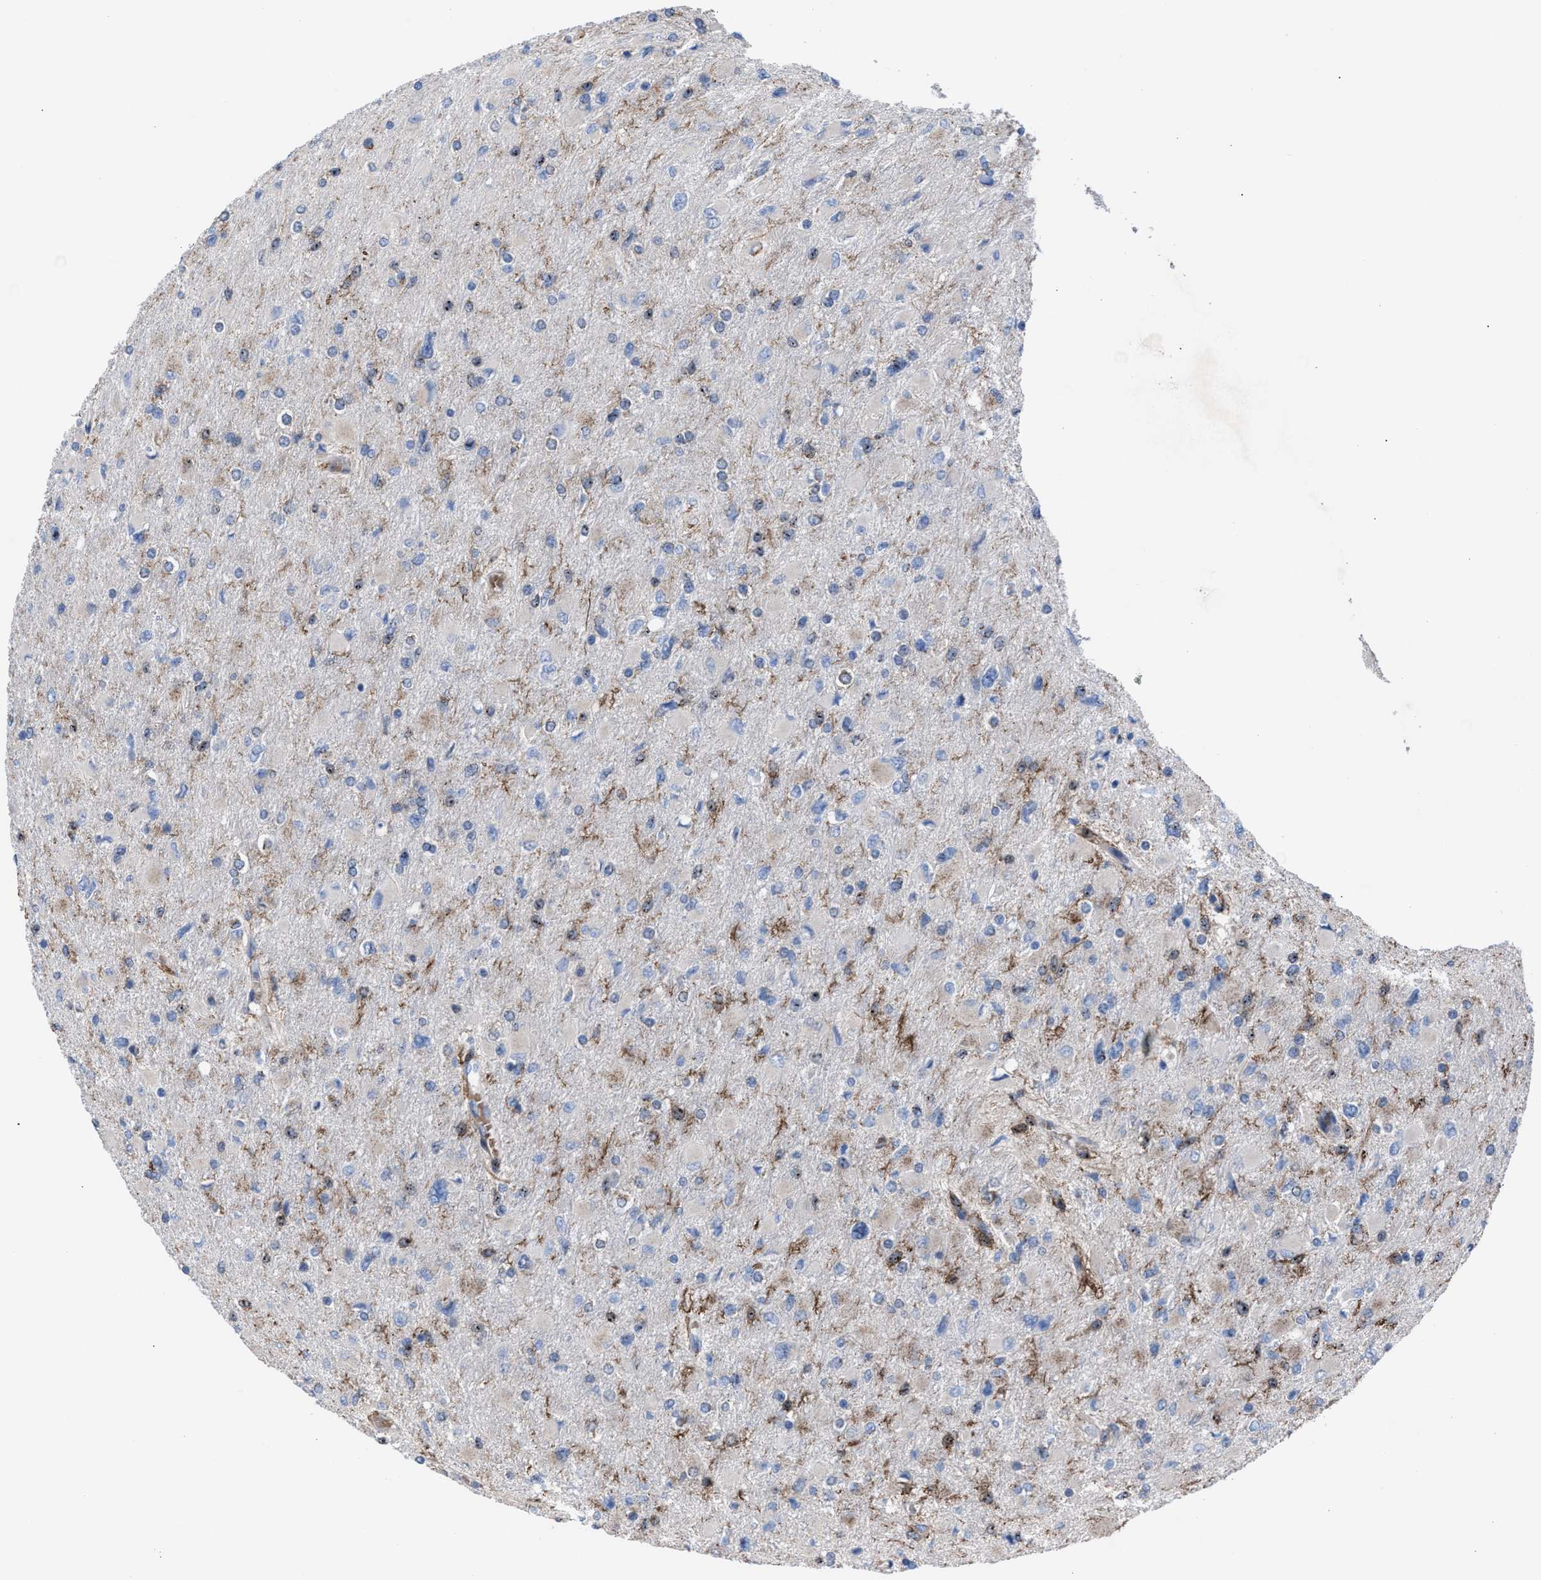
{"staining": {"intensity": "moderate", "quantity": "<25%", "location": "cytoplasmic/membranous"}, "tissue": "glioma", "cell_type": "Tumor cells", "image_type": "cancer", "snomed": [{"axis": "morphology", "description": "Glioma, malignant, High grade"}, {"axis": "topography", "description": "Cerebral cortex"}], "caption": "Immunohistochemical staining of human glioma demonstrates low levels of moderate cytoplasmic/membranous protein positivity in about <25% of tumor cells.", "gene": "SLC47A1", "patient": {"sex": "female", "age": 36}}